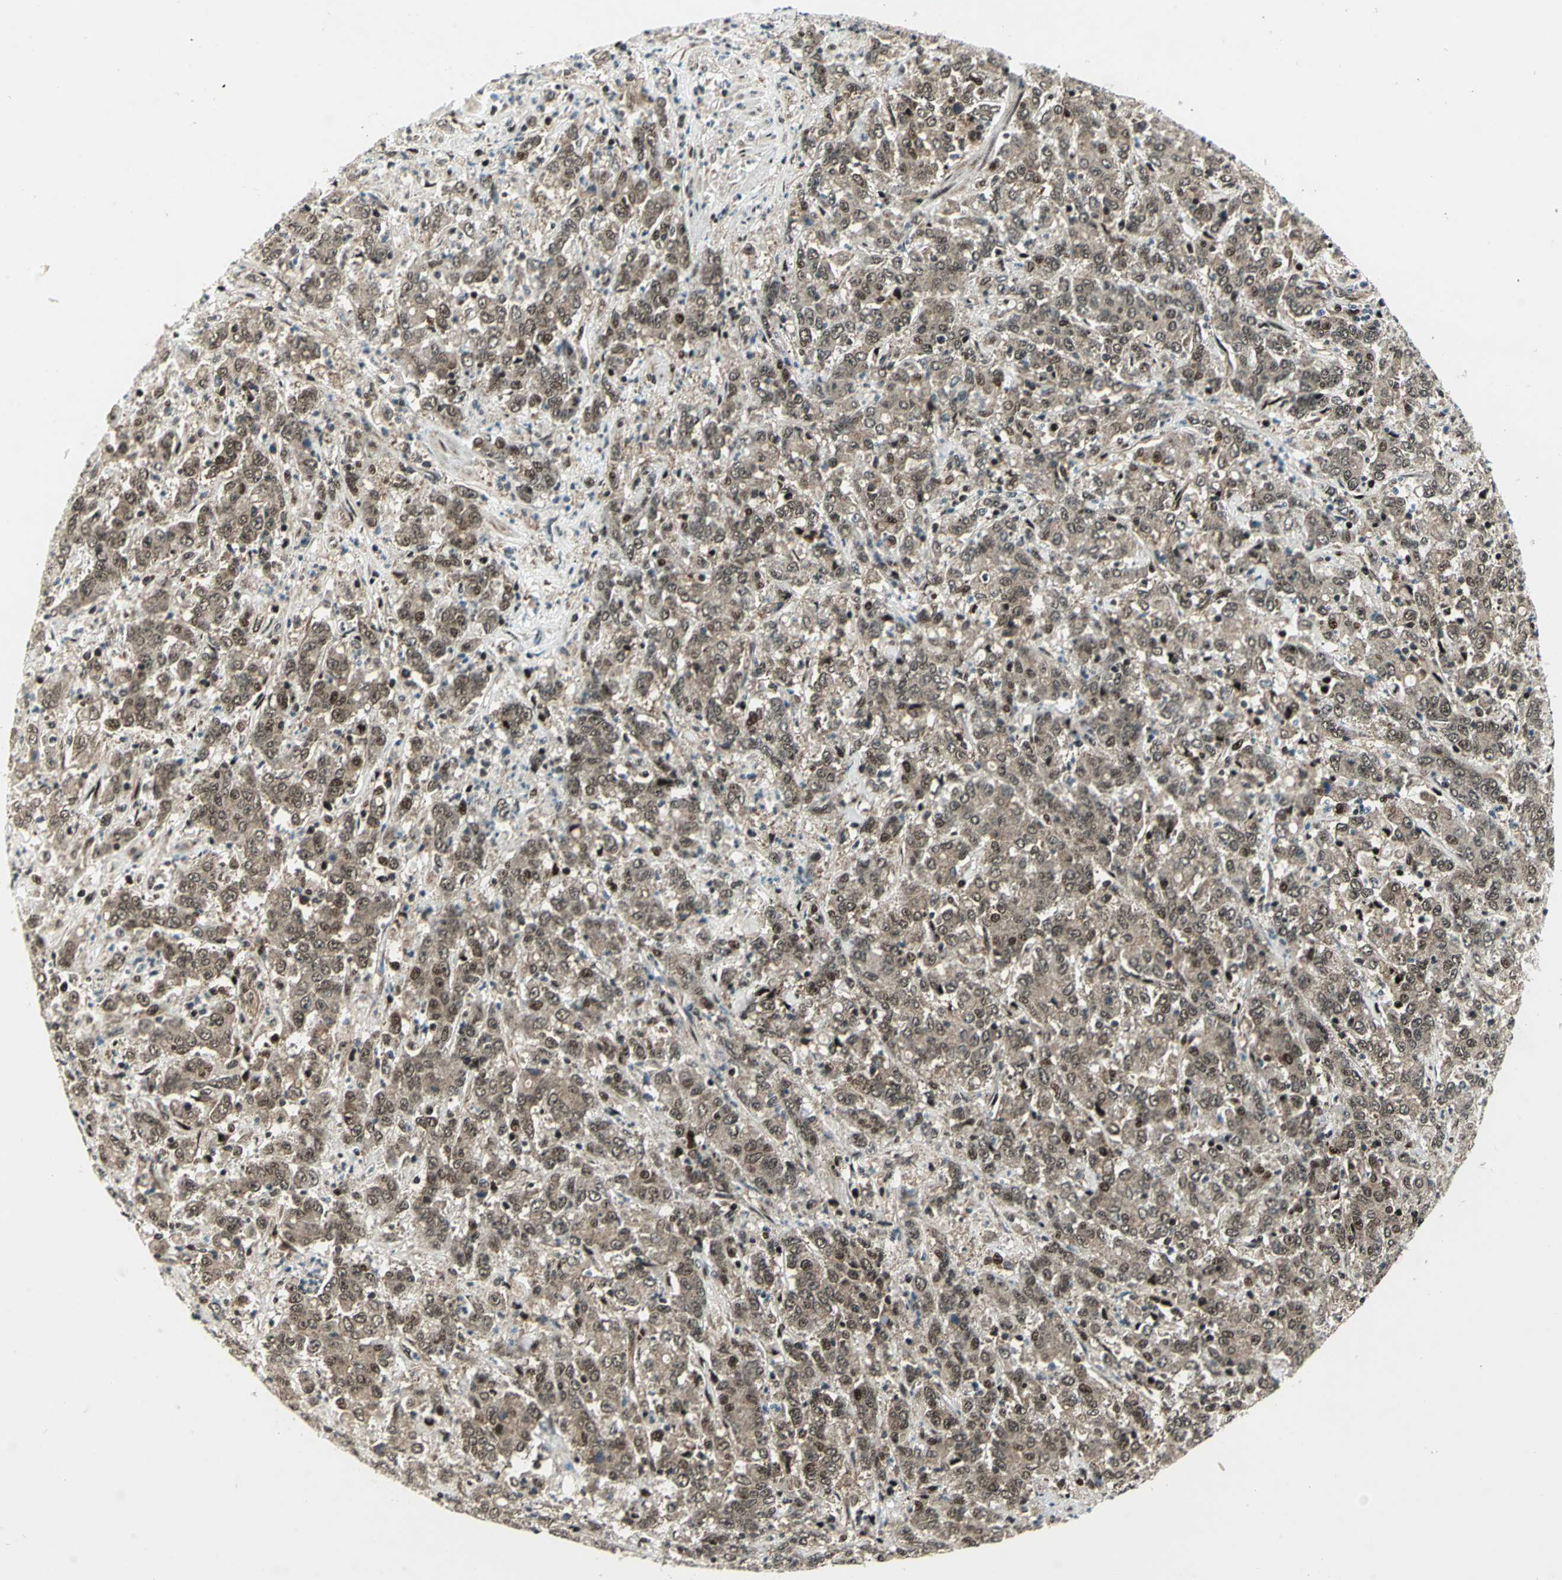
{"staining": {"intensity": "moderate", "quantity": ">75%", "location": "cytoplasmic/membranous,nuclear"}, "tissue": "stomach cancer", "cell_type": "Tumor cells", "image_type": "cancer", "snomed": [{"axis": "morphology", "description": "Adenocarcinoma, NOS"}, {"axis": "topography", "description": "Stomach, lower"}], "caption": "Stomach adenocarcinoma stained for a protein (brown) demonstrates moderate cytoplasmic/membranous and nuclear positive staining in about >75% of tumor cells.", "gene": "COPS5", "patient": {"sex": "female", "age": 71}}